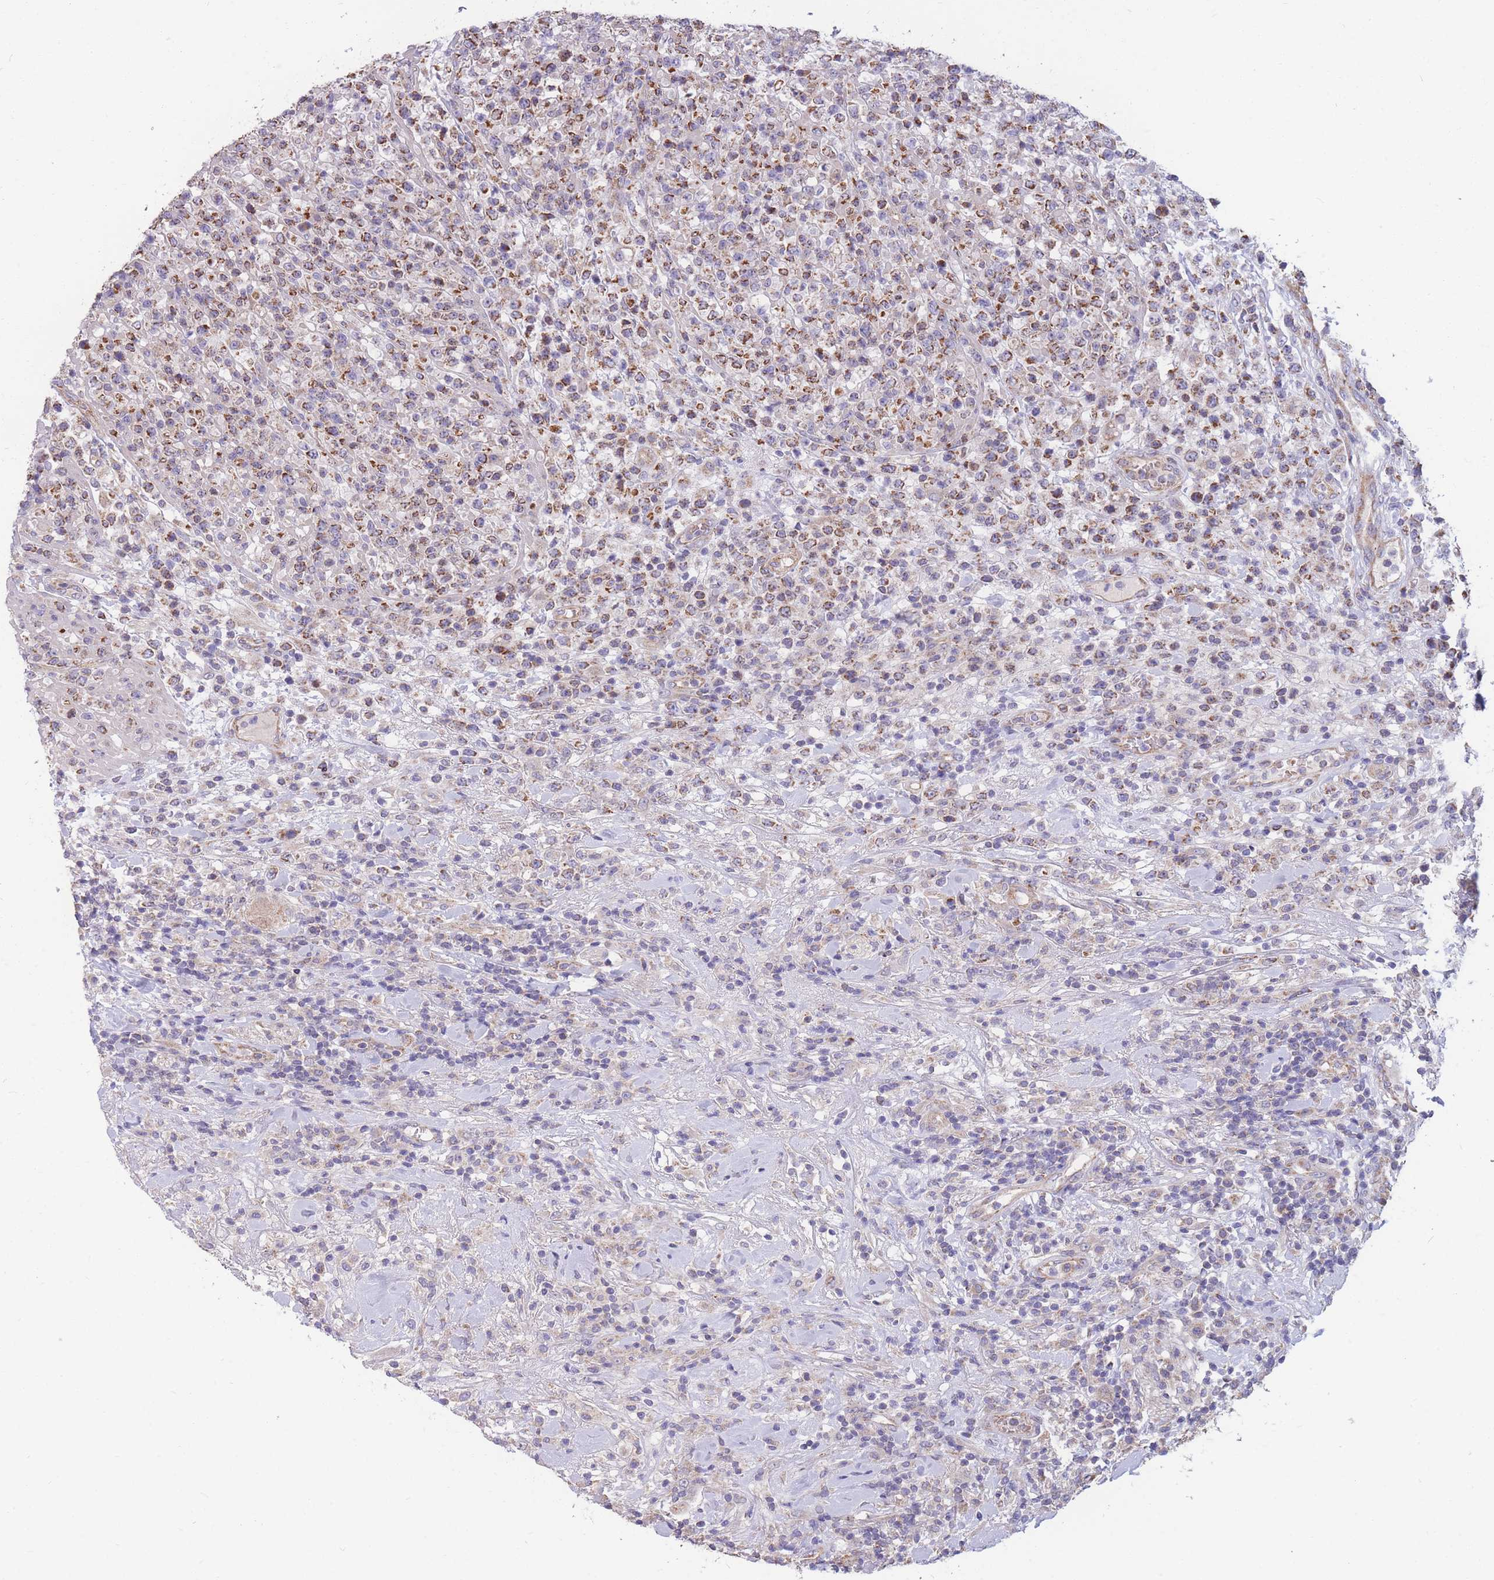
{"staining": {"intensity": "moderate", "quantity": ">75%", "location": "cytoplasmic/membranous"}, "tissue": "lymphoma", "cell_type": "Tumor cells", "image_type": "cancer", "snomed": [{"axis": "morphology", "description": "Malignant lymphoma, non-Hodgkin's type, High grade"}, {"axis": "topography", "description": "Colon"}], "caption": "DAB immunohistochemical staining of malignant lymphoma, non-Hodgkin's type (high-grade) shows moderate cytoplasmic/membranous protein staining in about >75% of tumor cells. The protein is shown in brown color, while the nuclei are stained blue.", "gene": "MRPS9", "patient": {"sex": "female", "age": 53}}